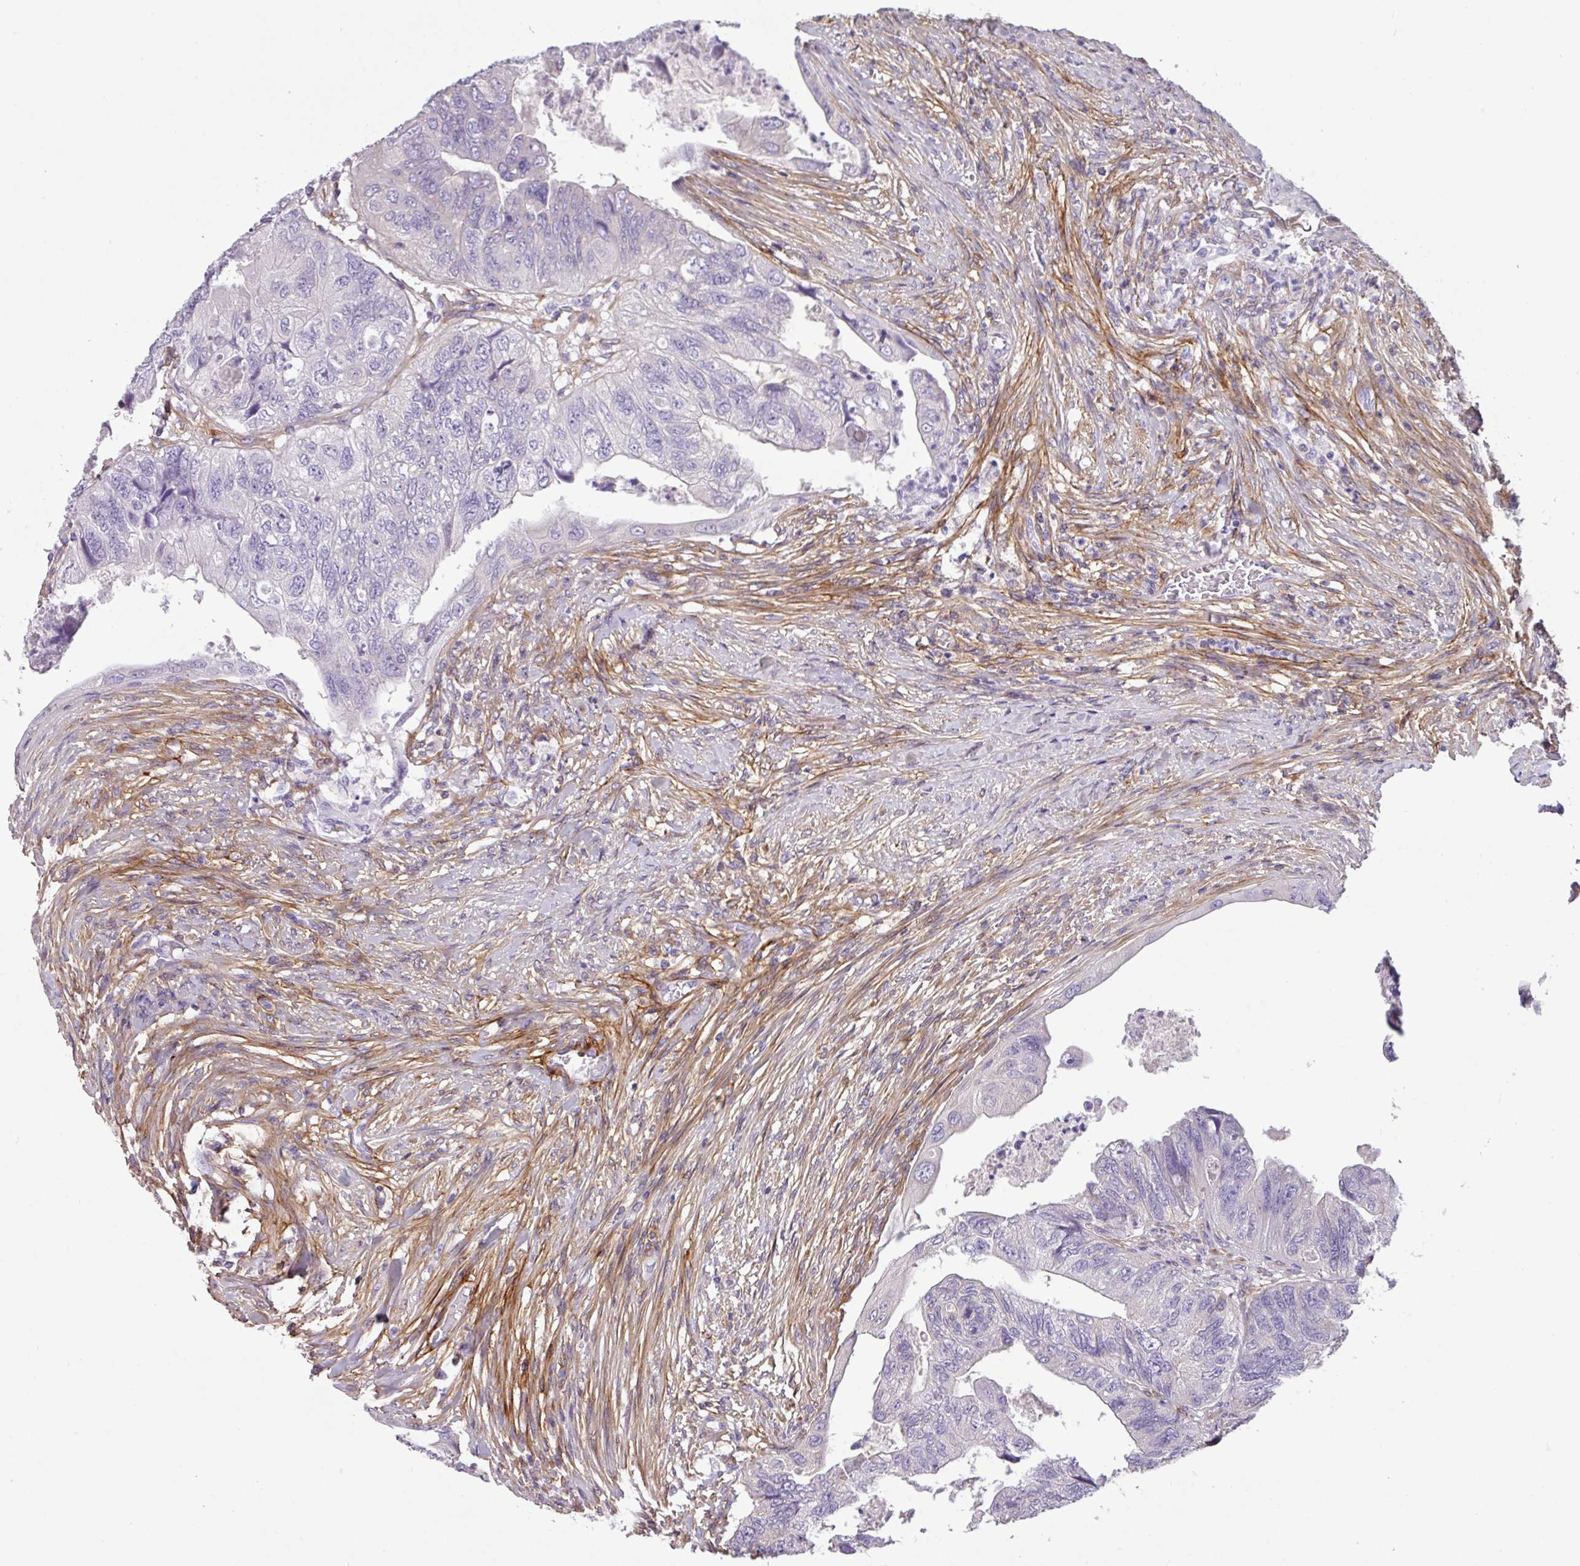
{"staining": {"intensity": "negative", "quantity": "none", "location": "none"}, "tissue": "colorectal cancer", "cell_type": "Tumor cells", "image_type": "cancer", "snomed": [{"axis": "morphology", "description": "Adenocarcinoma, NOS"}, {"axis": "topography", "description": "Rectum"}], "caption": "IHC of human colorectal cancer (adenocarcinoma) exhibits no staining in tumor cells.", "gene": "PARD6G", "patient": {"sex": "male", "age": 63}}